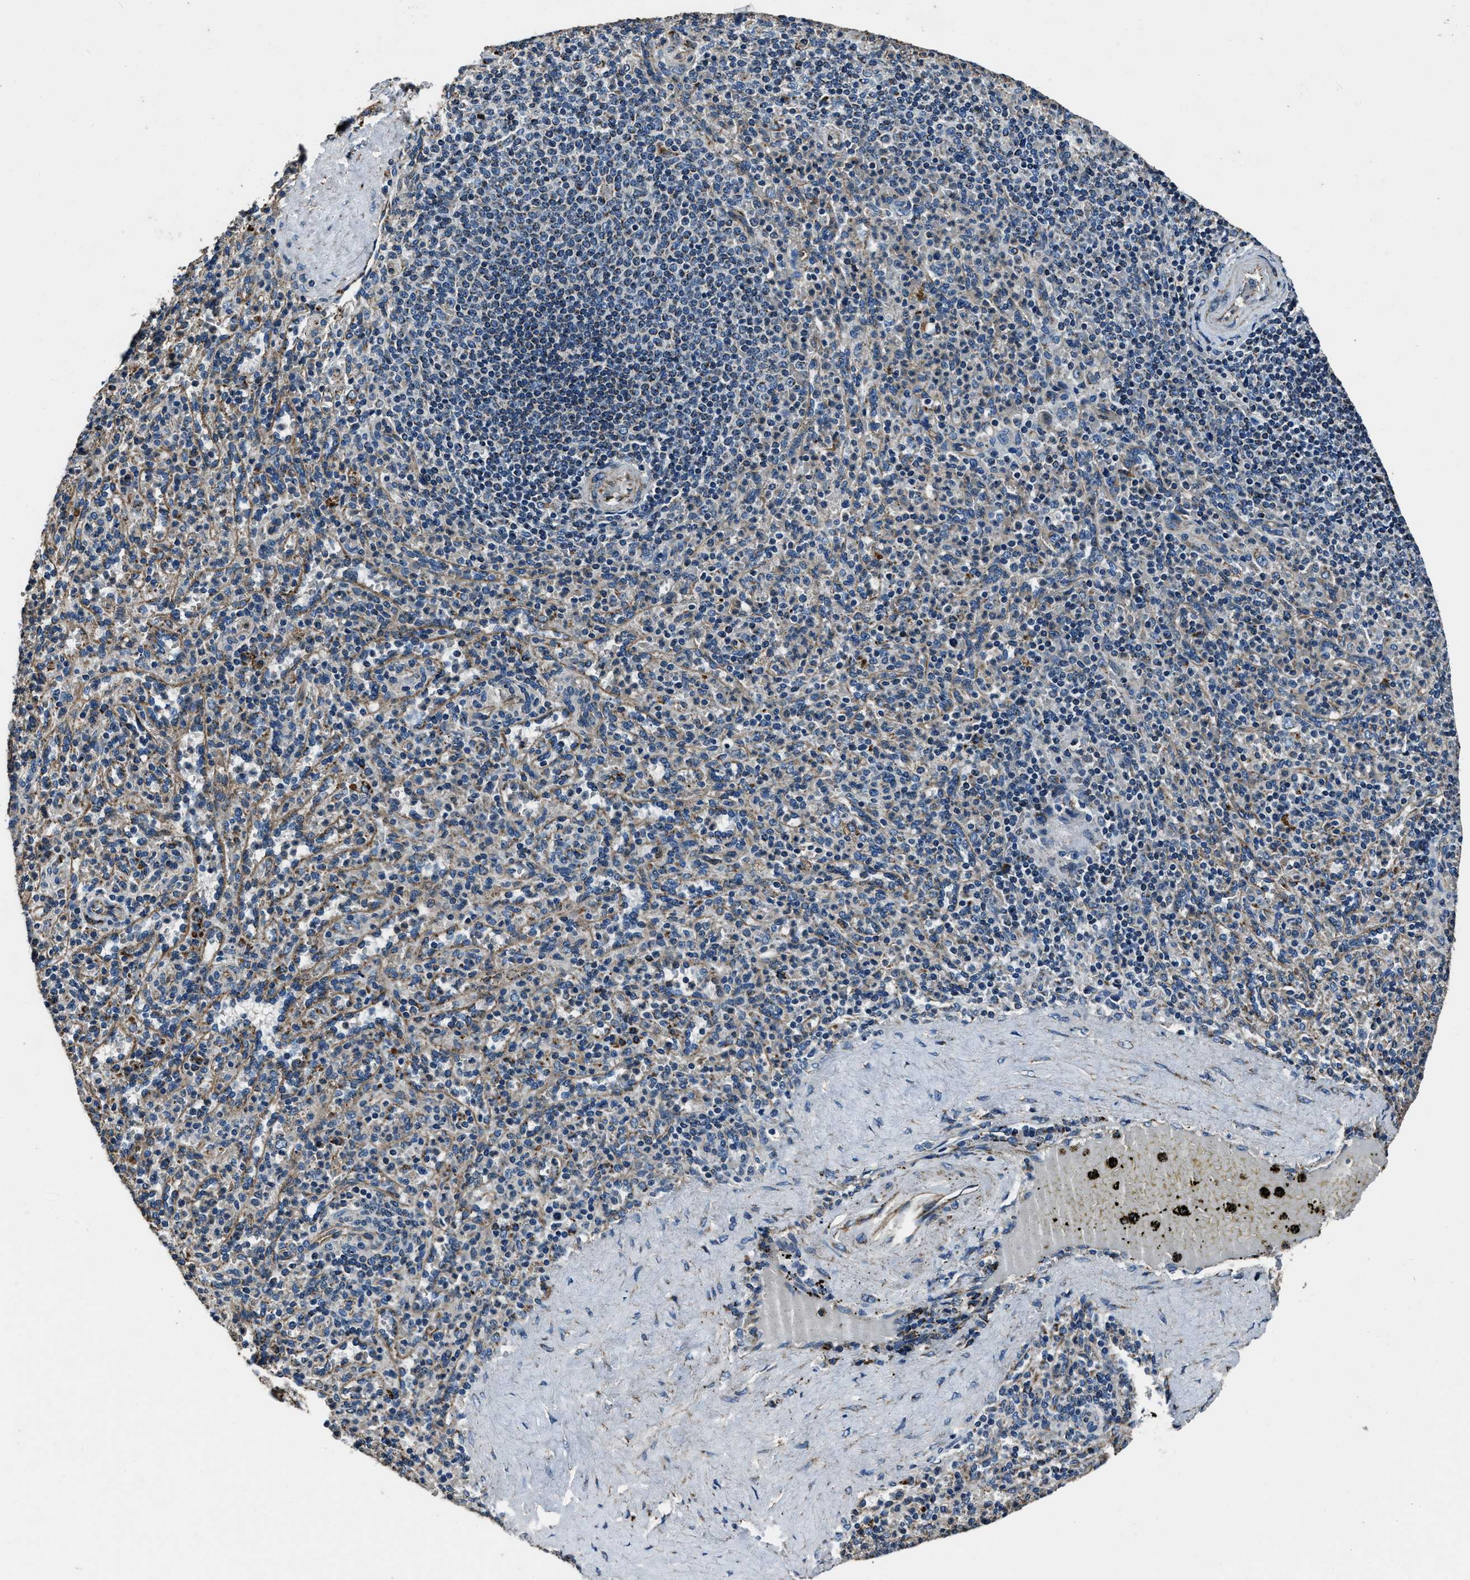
{"staining": {"intensity": "weak", "quantity": "<25%", "location": "cytoplasmic/membranous"}, "tissue": "spleen", "cell_type": "Cells in red pulp", "image_type": "normal", "snomed": [{"axis": "morphology", "description": "Normal tissue, NOS"}, {"axis": "topography", "description": "Spleen"}], "caption": "Protein analysis of benign spleen shows no significant positivity in cells in red pulp.", "gene": "OGDH", "patient": {"sex": "male", "age": 36}}